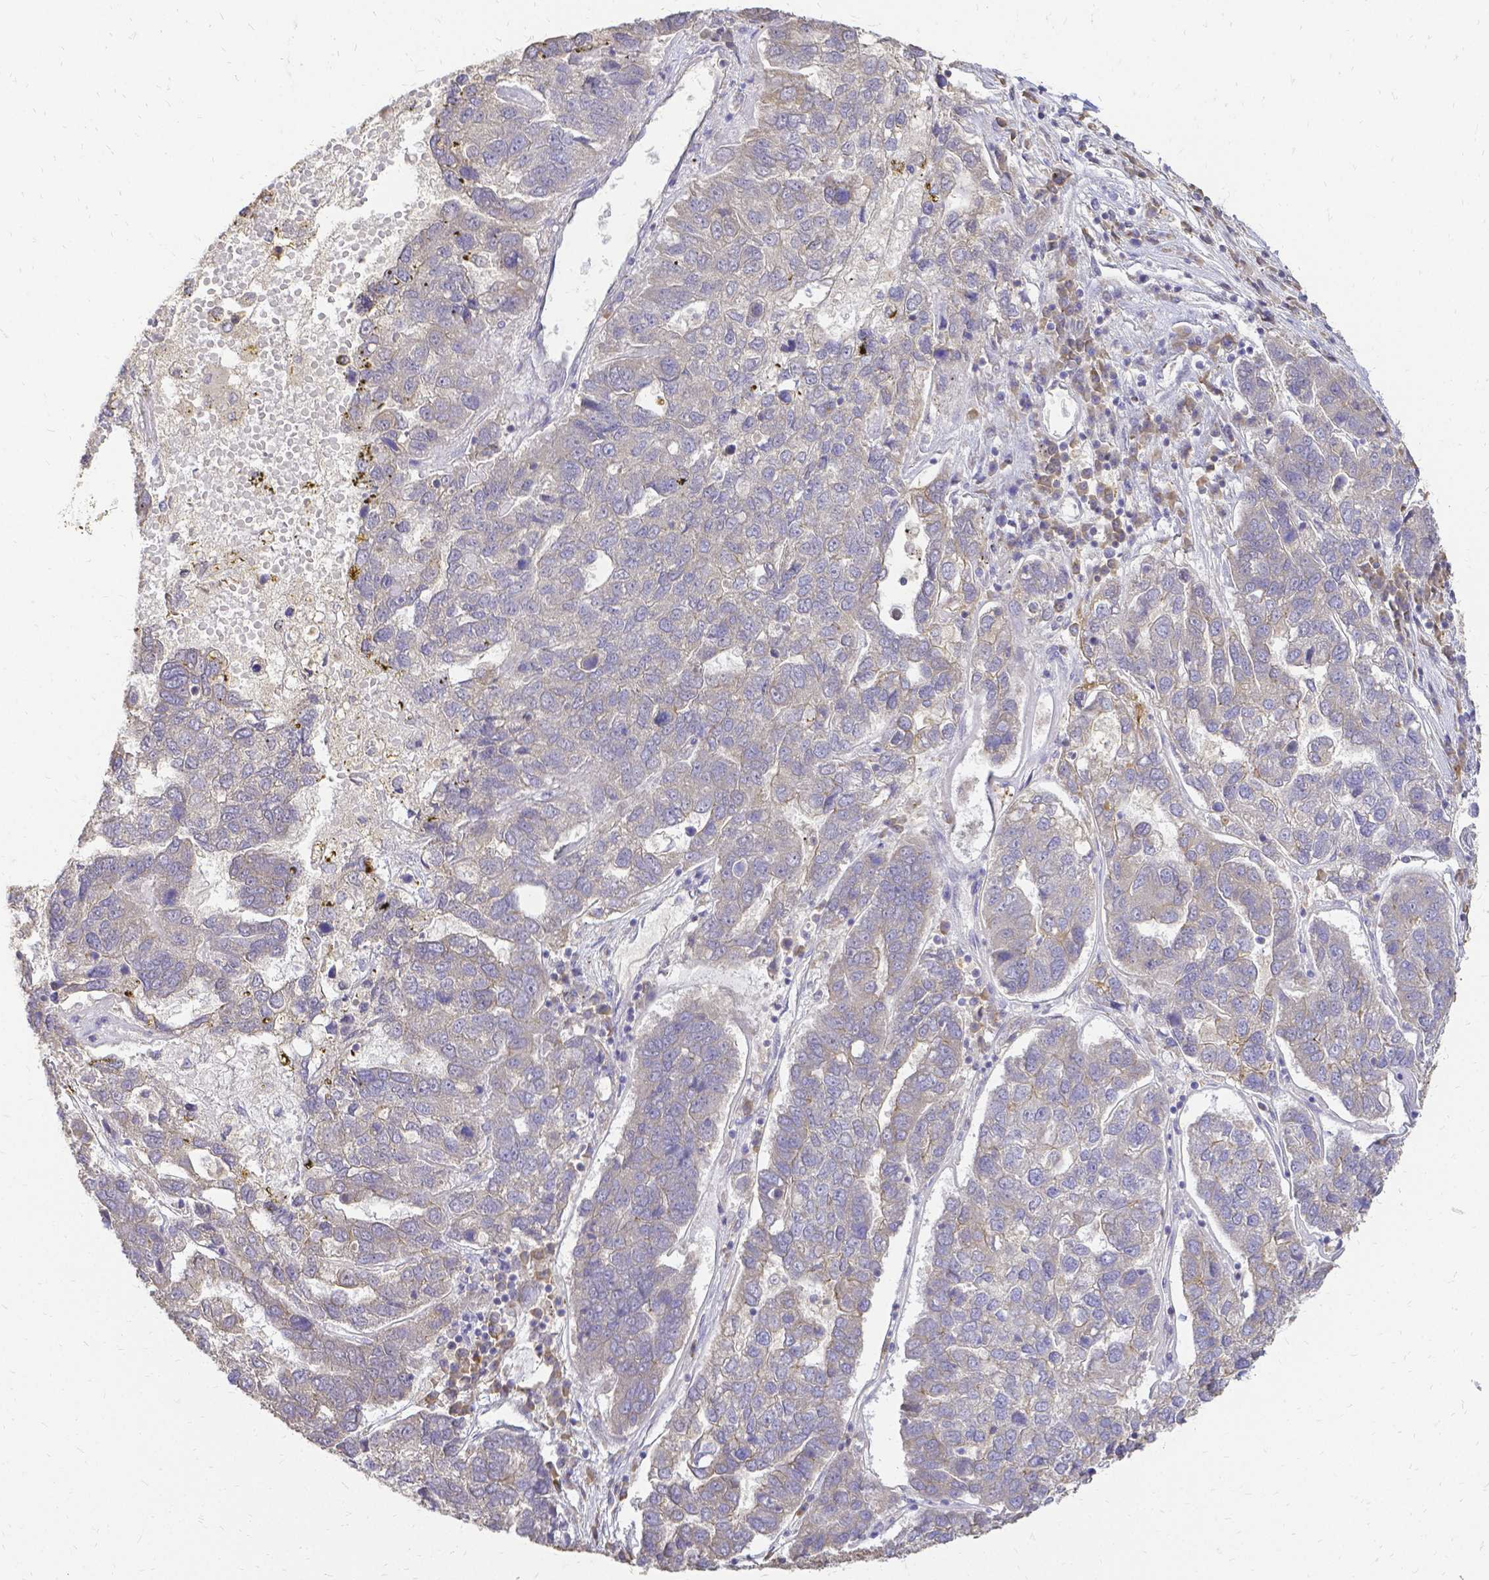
{"staining": {"intensity": "negative", "quantity": "none", "location": "none"}, "tissue": "pancreatic cancer", "cell_type": "Tumor cells", "image_type": "cancer", "snomed": [{"axis": "morphology", "description": "Adenocarcinoma, NOS"}, {"axis": "topography", "description": "Pancreas"}], "caption": "Immunohistochemistry (IHC) histopathology image of neoplastic tissue: human pancreatic adenocarcinoma stained with DAB (3,3'-diaminobenzidine) displays no significant protein staining in tumor cells.", "gene": "CIB1", "patient": {"sex": "female", "age": 61}}